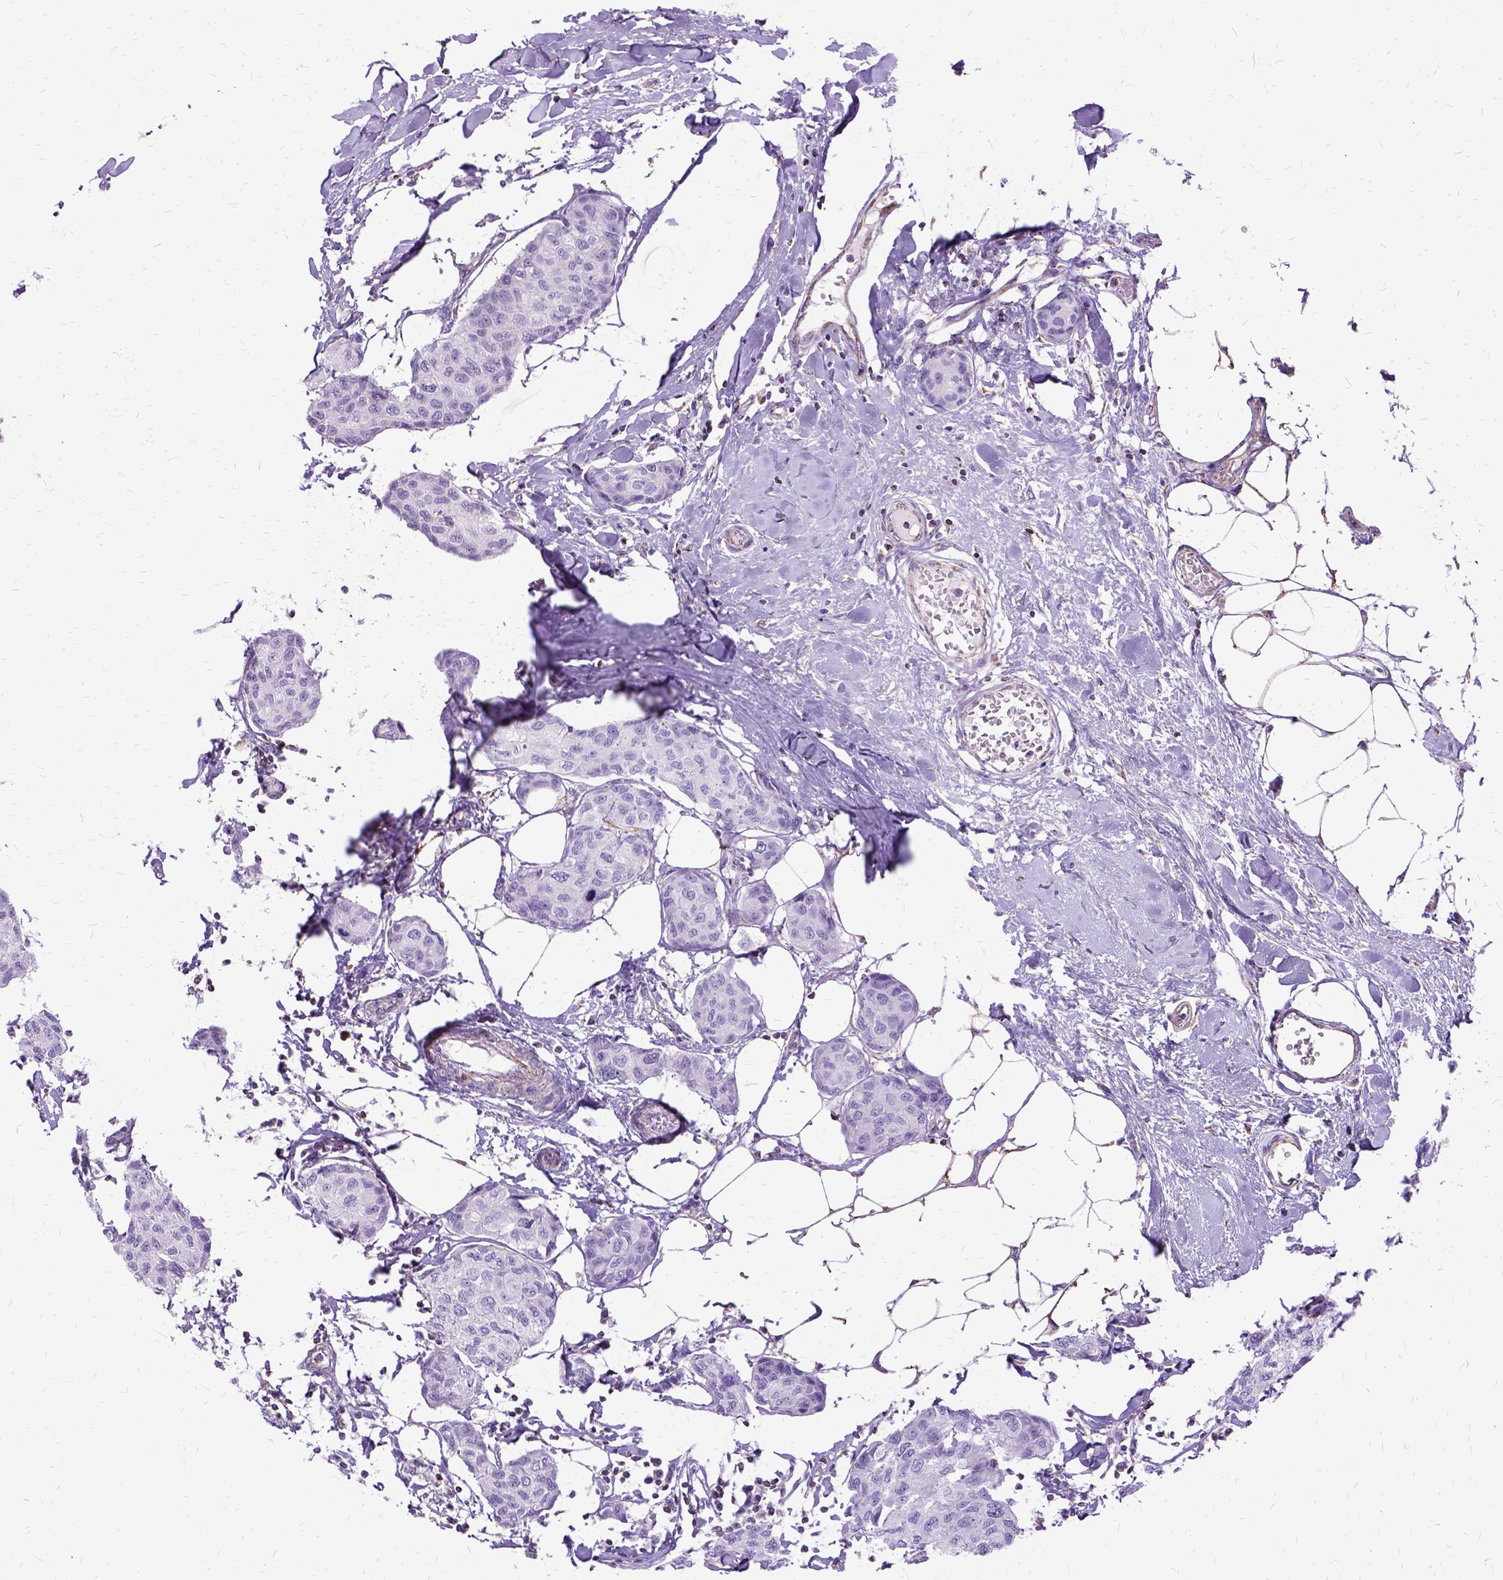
{"staining": {"intensity": "negative", "quantity": "none", "location": "none"}, "tissue": "breast cancer", "cell_type": "Tumor cells", "image_type": "cancer", "snomed": [{"axis": "morphology", "description": "Duct carcinoma"}, {"axis": "topography", "description": "Breast"}], "caption": "Breast cancer (invasive ductal carcinoma) was stained to show a protein in brown. There is no significant positivity in tumor cells.", "gene": "OXCT1", "patient": {"sex": "female", "age": 80}}